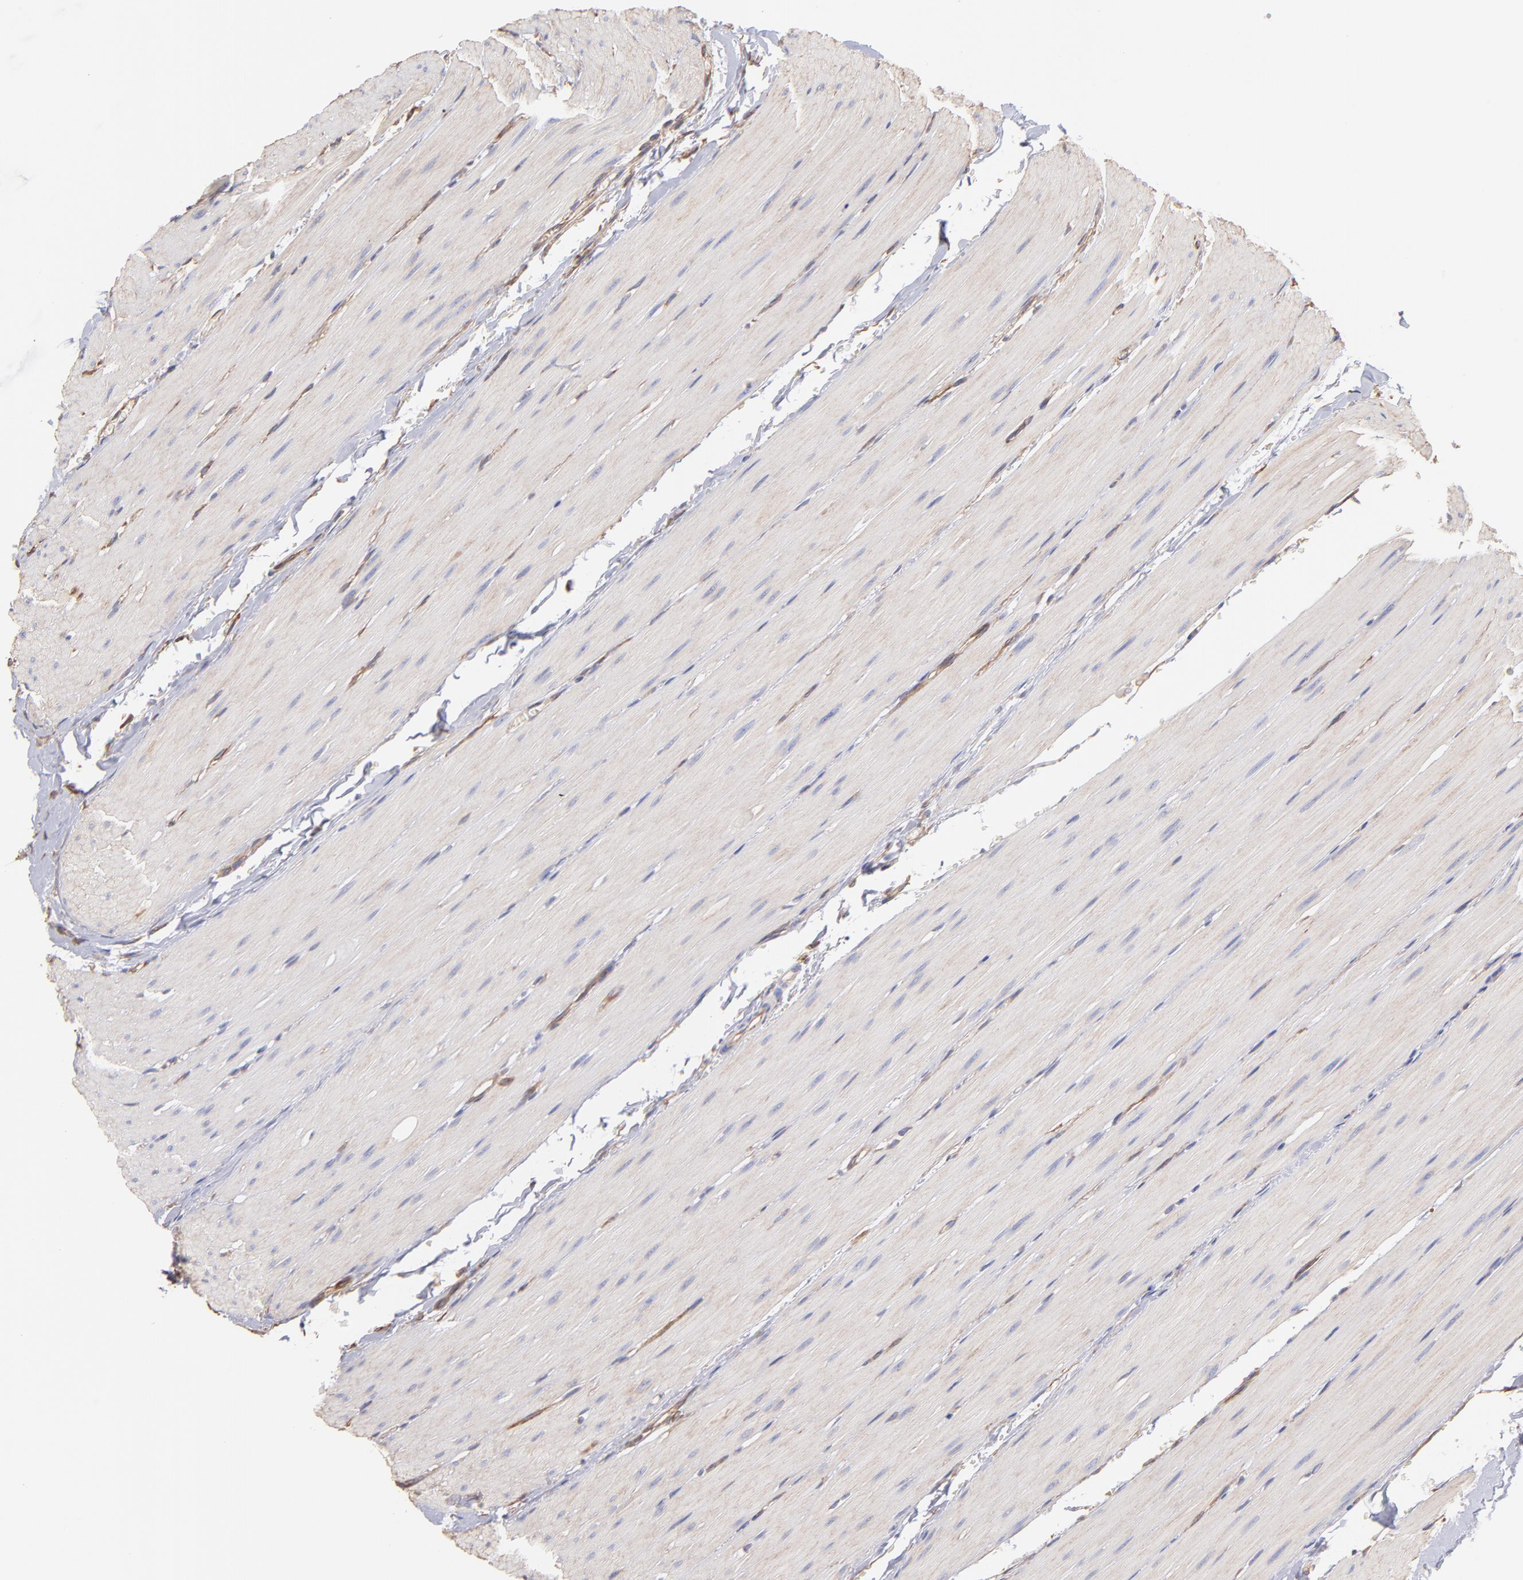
{"staining": {"intensity": "moderate", "quantity": ">75%", "location": "cytoplasmic/membranous"}, "tissue": "small intestine", "cell_type": "Glandular cells", "image_type": "normal", "snomed": [{"axis": "morphology", "description": "Normal tissue, NOS"}, {"axis": "topography", "description": "Small intestine"}], "caption": "High-magnification brightfield microscopy of normal small intestine stained with DAB (brown) and counterstained with hematoxylin (blue). glandular cells exhibit moderate cytoplasmic/membranous expression is seen in approximately>75% of cells. (Brightfield microscopy of DAB IHC at high magnification).", "gene": "PLEC", "patient": {"sex": "female", "age": 61}}